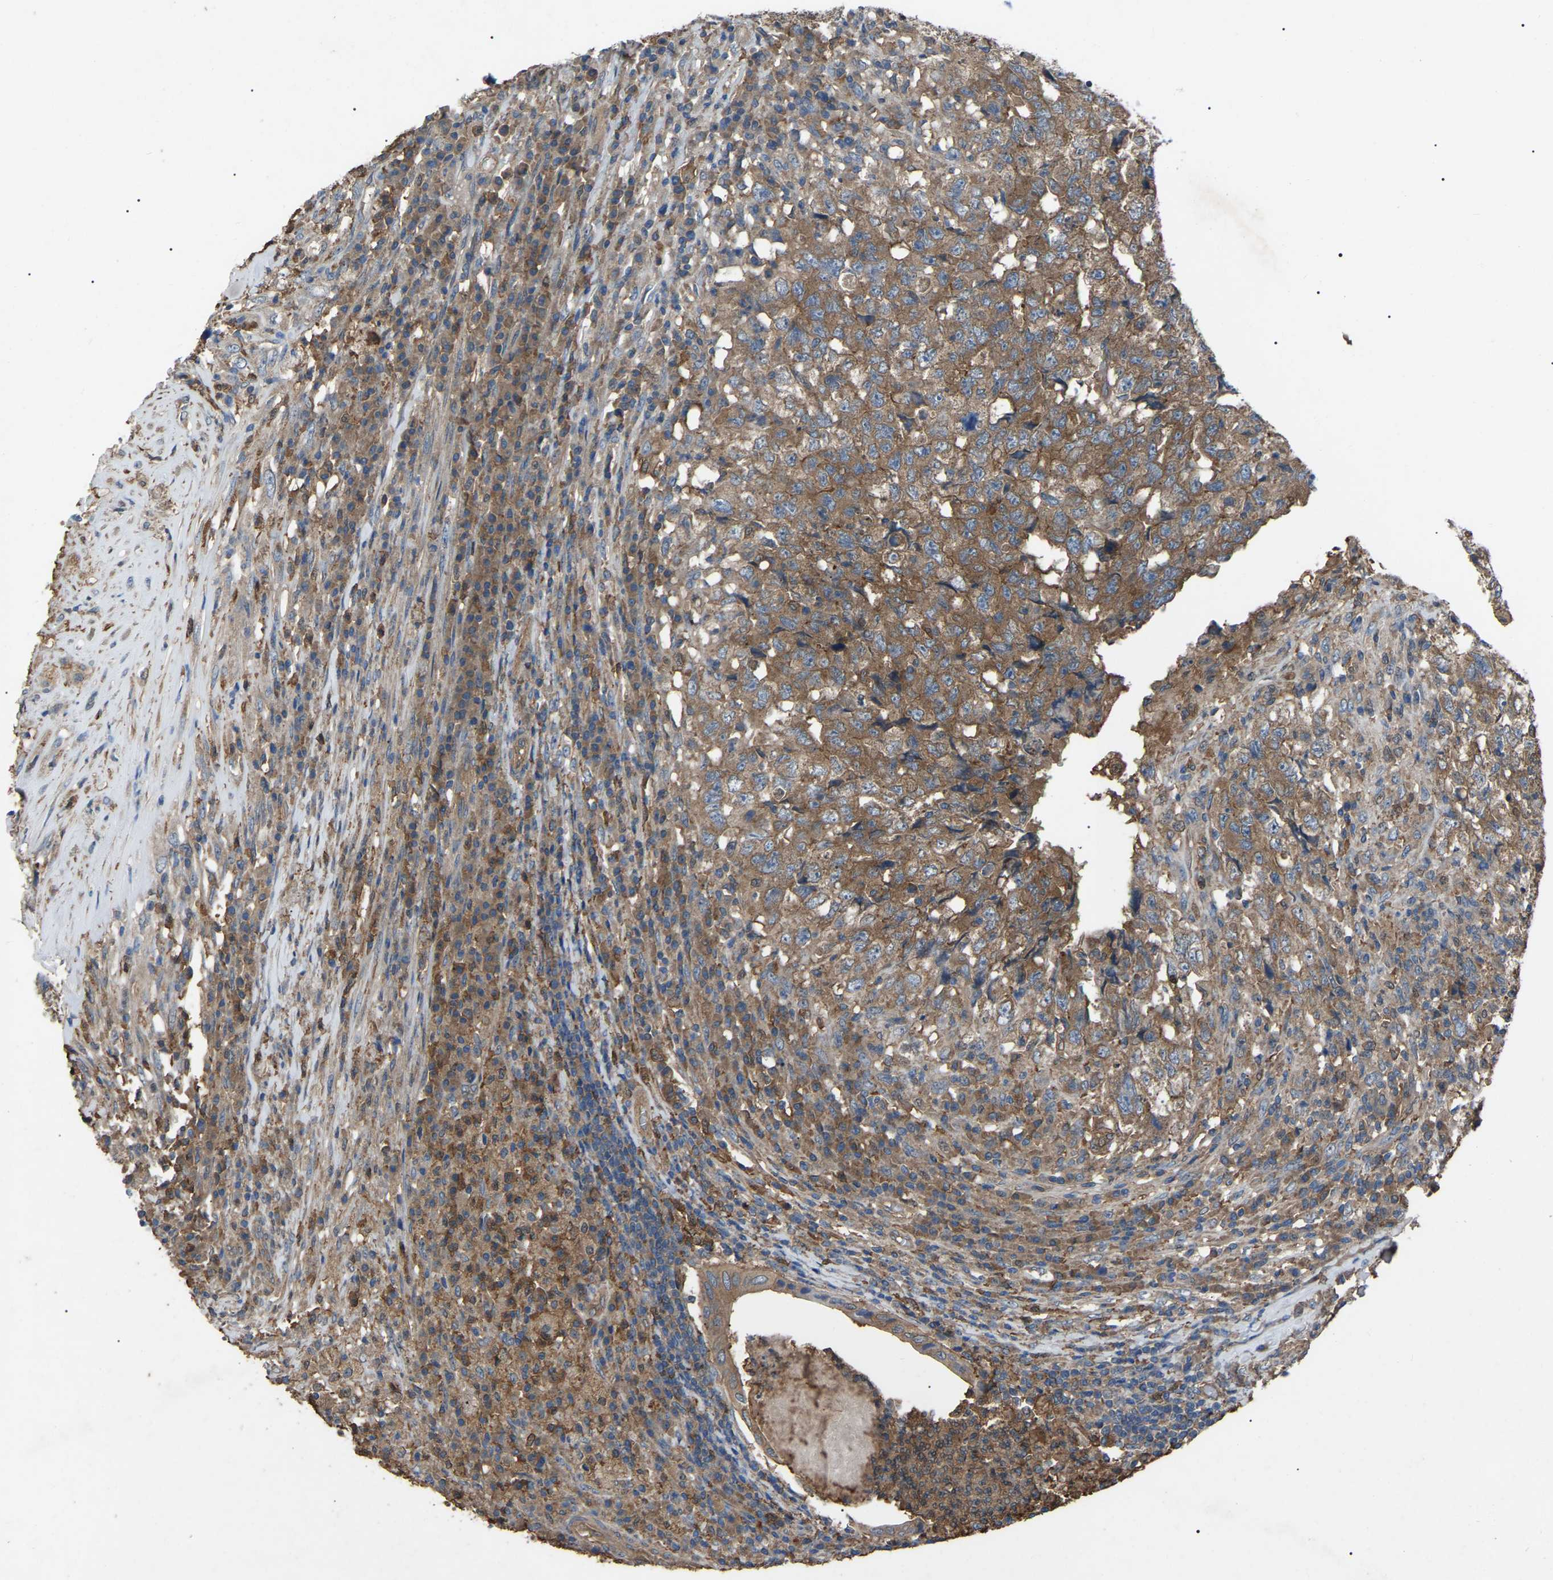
{"staining": {"intensity": "moderate", "quantity": ">75%", "location": "cytoplasmic/membranous"}, "tissue": "testis cancer", "cell_type": "Tumor cells", "image_type": "cancer", "snomed": [{"axis": "morphology", "description": "Necrosis, NOS"}, {"axis": "morphology", "description": "Carcinoma, Embryonal, NOS"}, {"axis": "topography", "description": "Testis"}], "caption": "Human testis cancer stained with a brown dye demonstrates moderate cytoplasmic/membranous positive staining in about >75% of tumor cells.", "gene": "AIMP1", "patient": {"sex": "male", "age": 19}}